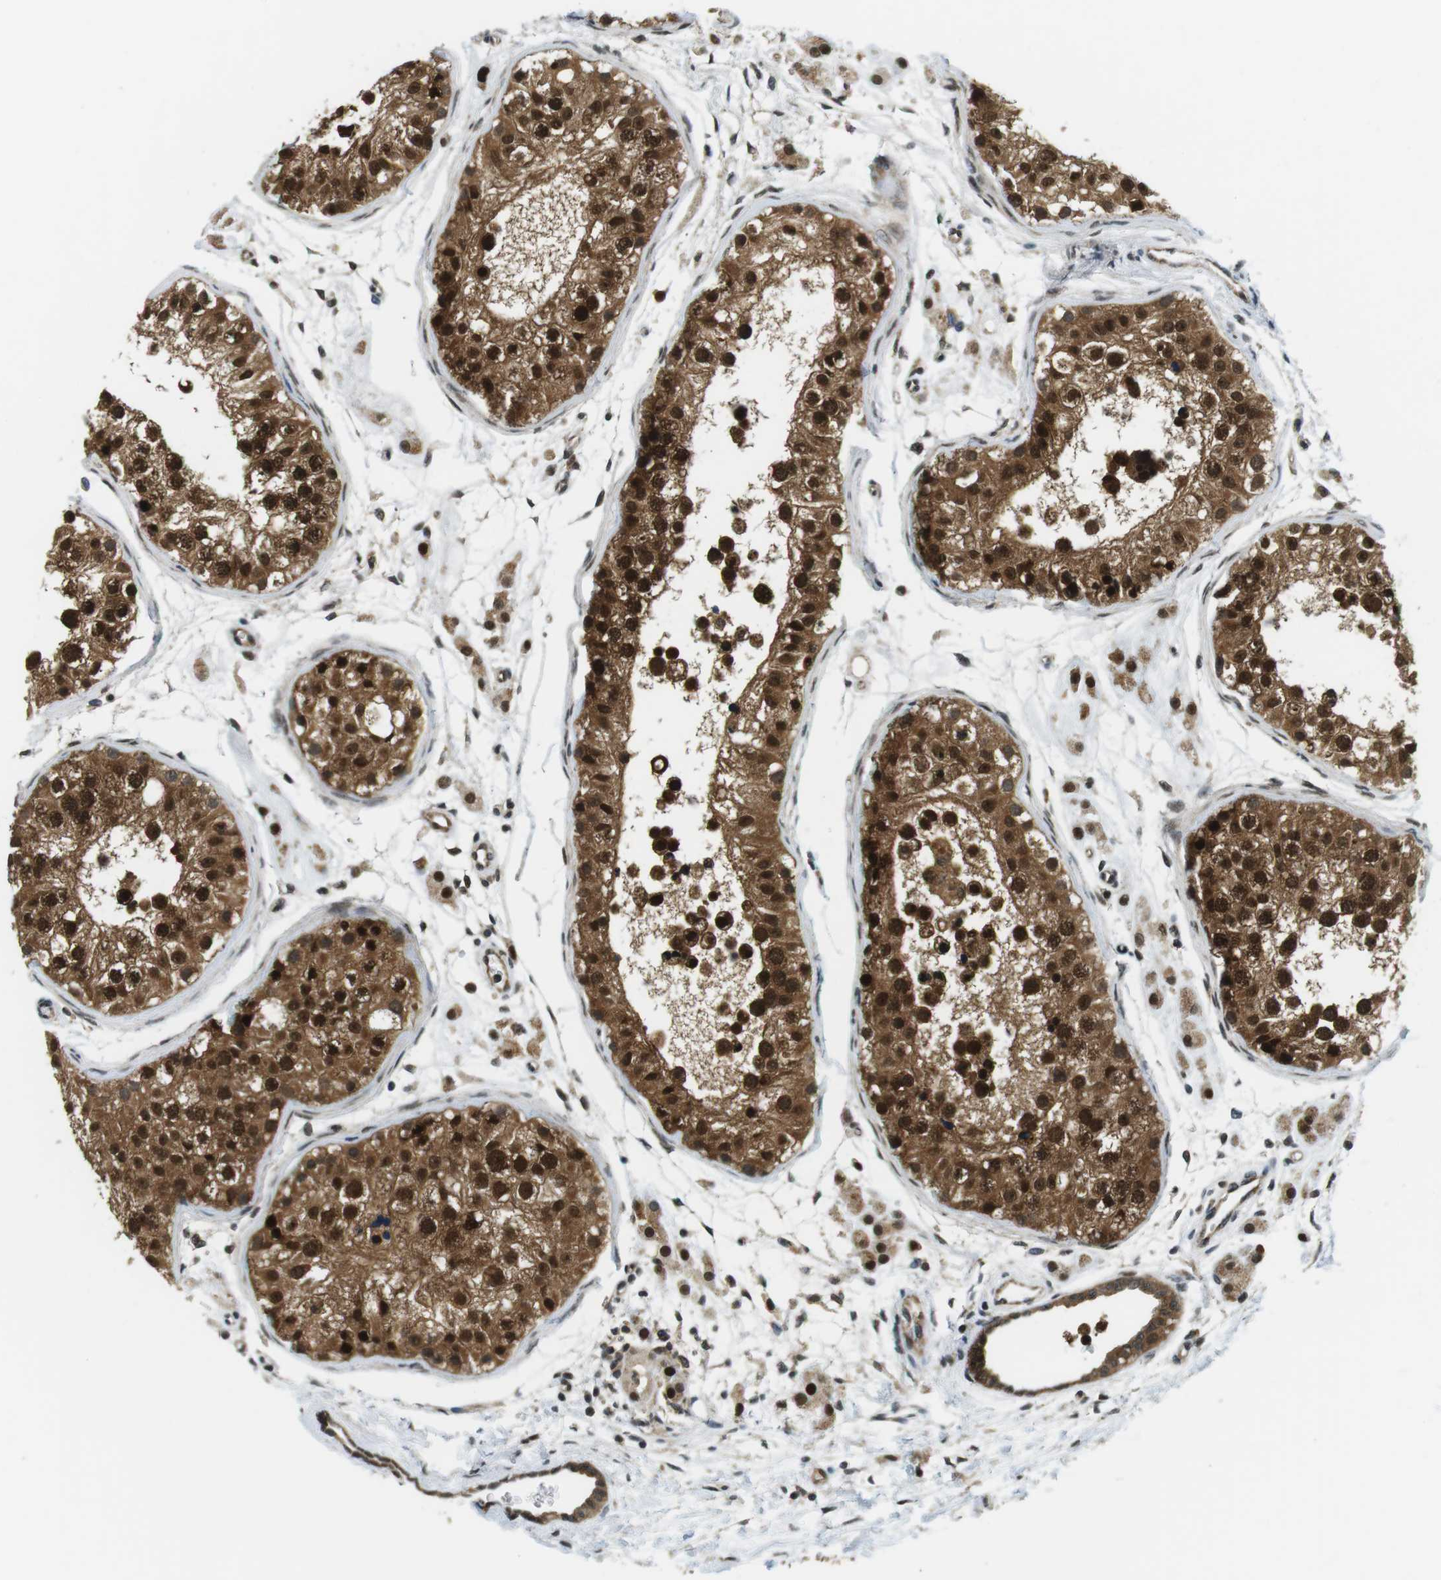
{"staining": {"intensity": "strong", "quantity": ">75%", "location": "cytoplasmic/membranous,nuclear"}, "tissue": "testis", "cell_type": "Cells in seminiferous ducts", "image_type": "normal", "snomed": [{"axis": "morphology", "description": "Normal tissue, NOS"}, {"axis": "morphology", "description": "Adenocarcinoma, metastatic, NOS"}, {"axis": "topography", "description": "Testis"}], "caption": "Protein analysis of normal testis exhibits strong cytoplasmic/membranous,nuclear staining in about >75% of cells in seminiferous ducts.", "gene": "CSNK2B", "patient": {"sex": "male", "age": 26}}